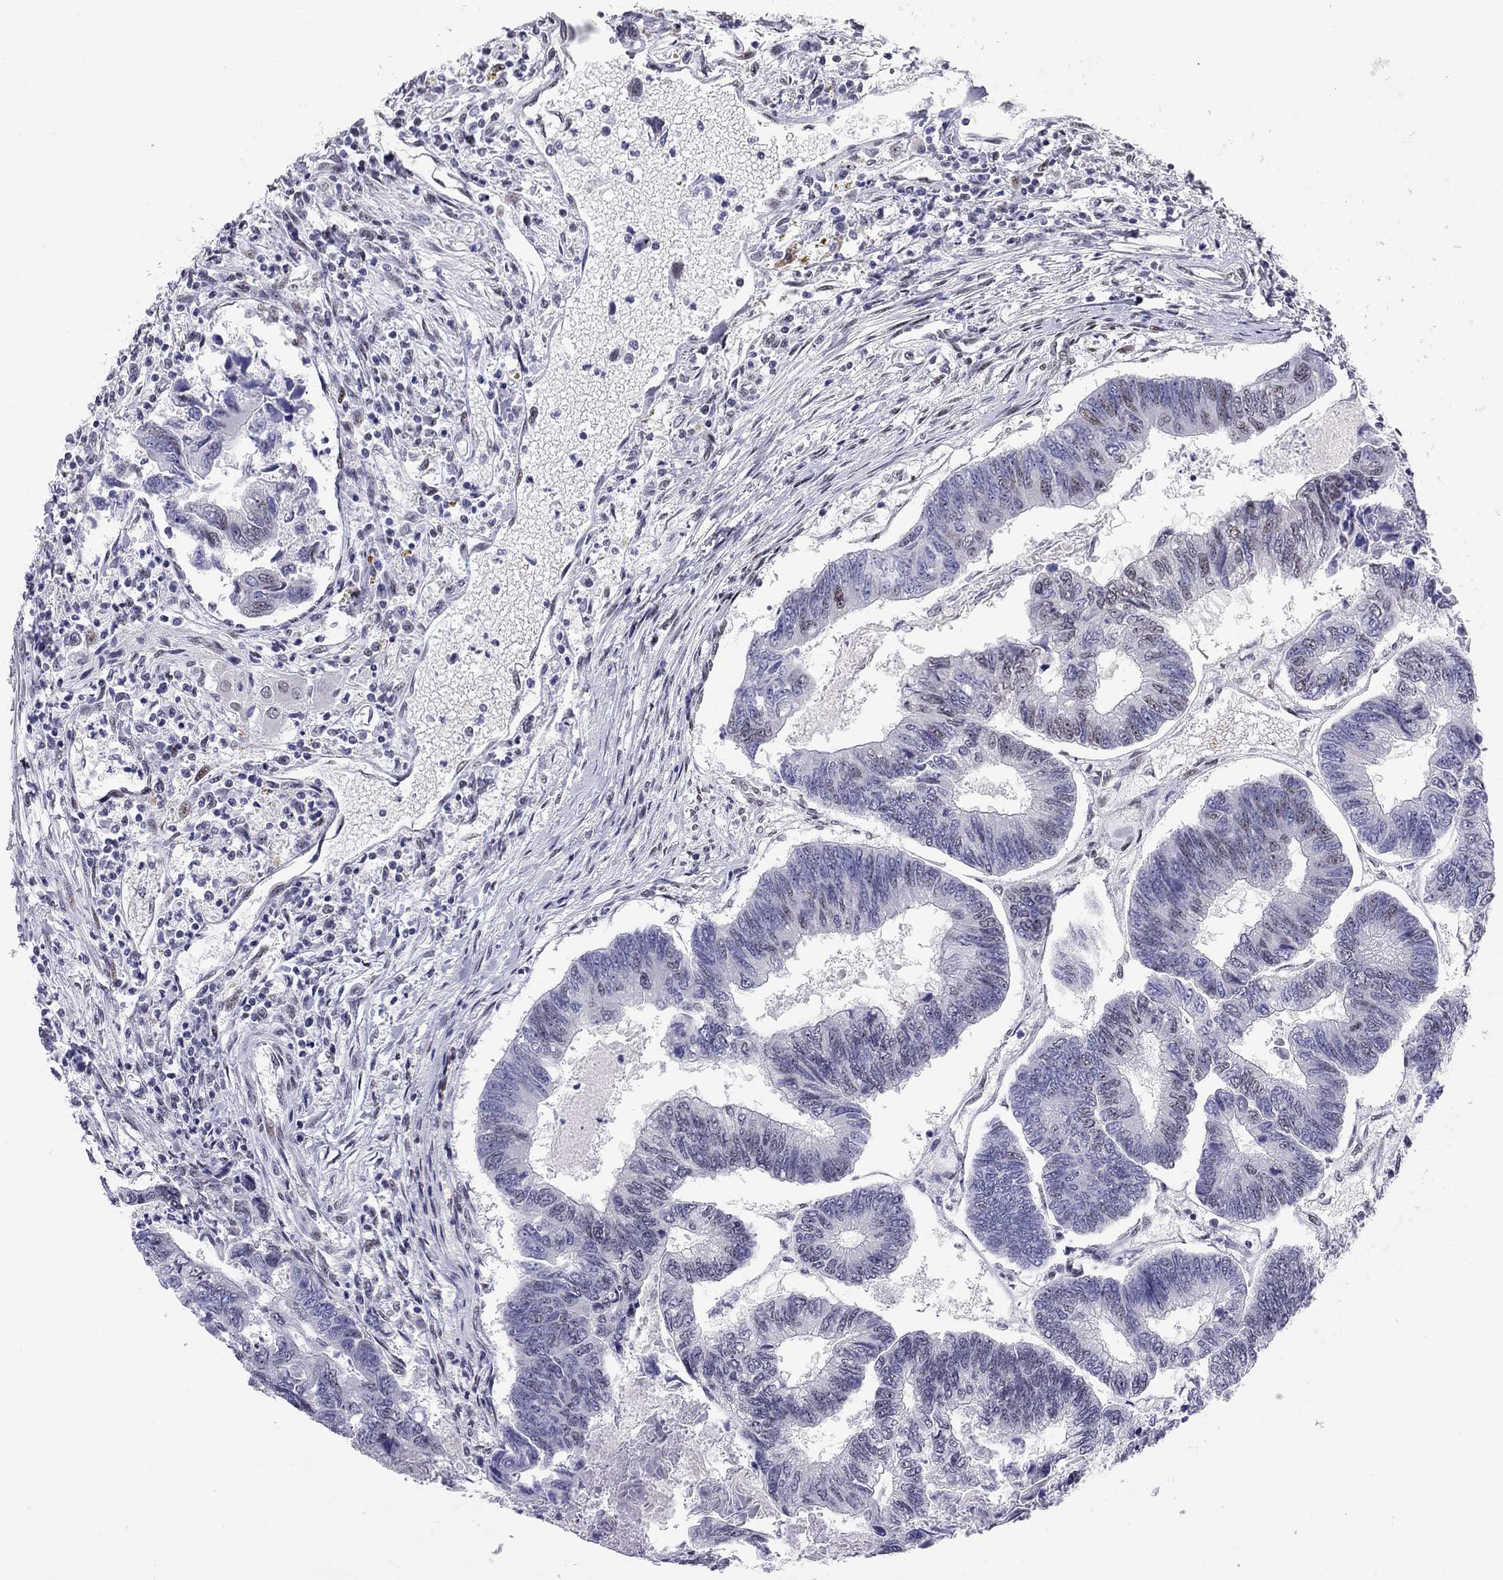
{"staining": {"intensity": "weak", "quantity": "<25%", "location": "nuclear"}, "tissue": "colorectal cancer", "cell_type": "Tumor cells", "image_type": "cancer", "snomed": [{"axis": "morphology", "description": "Adenocarcinoma, NOS"}, {"axis": "topography", "description": "Colon"}], "caption": "High magnification brightfield microscopy of colorectal cancer stained with DAB (brown) and counterstained with hematoxylin (blue): tumor cells show no significant expression.", "gene": "DOT1L", "patient": {"sex": "female", "age": 65}}